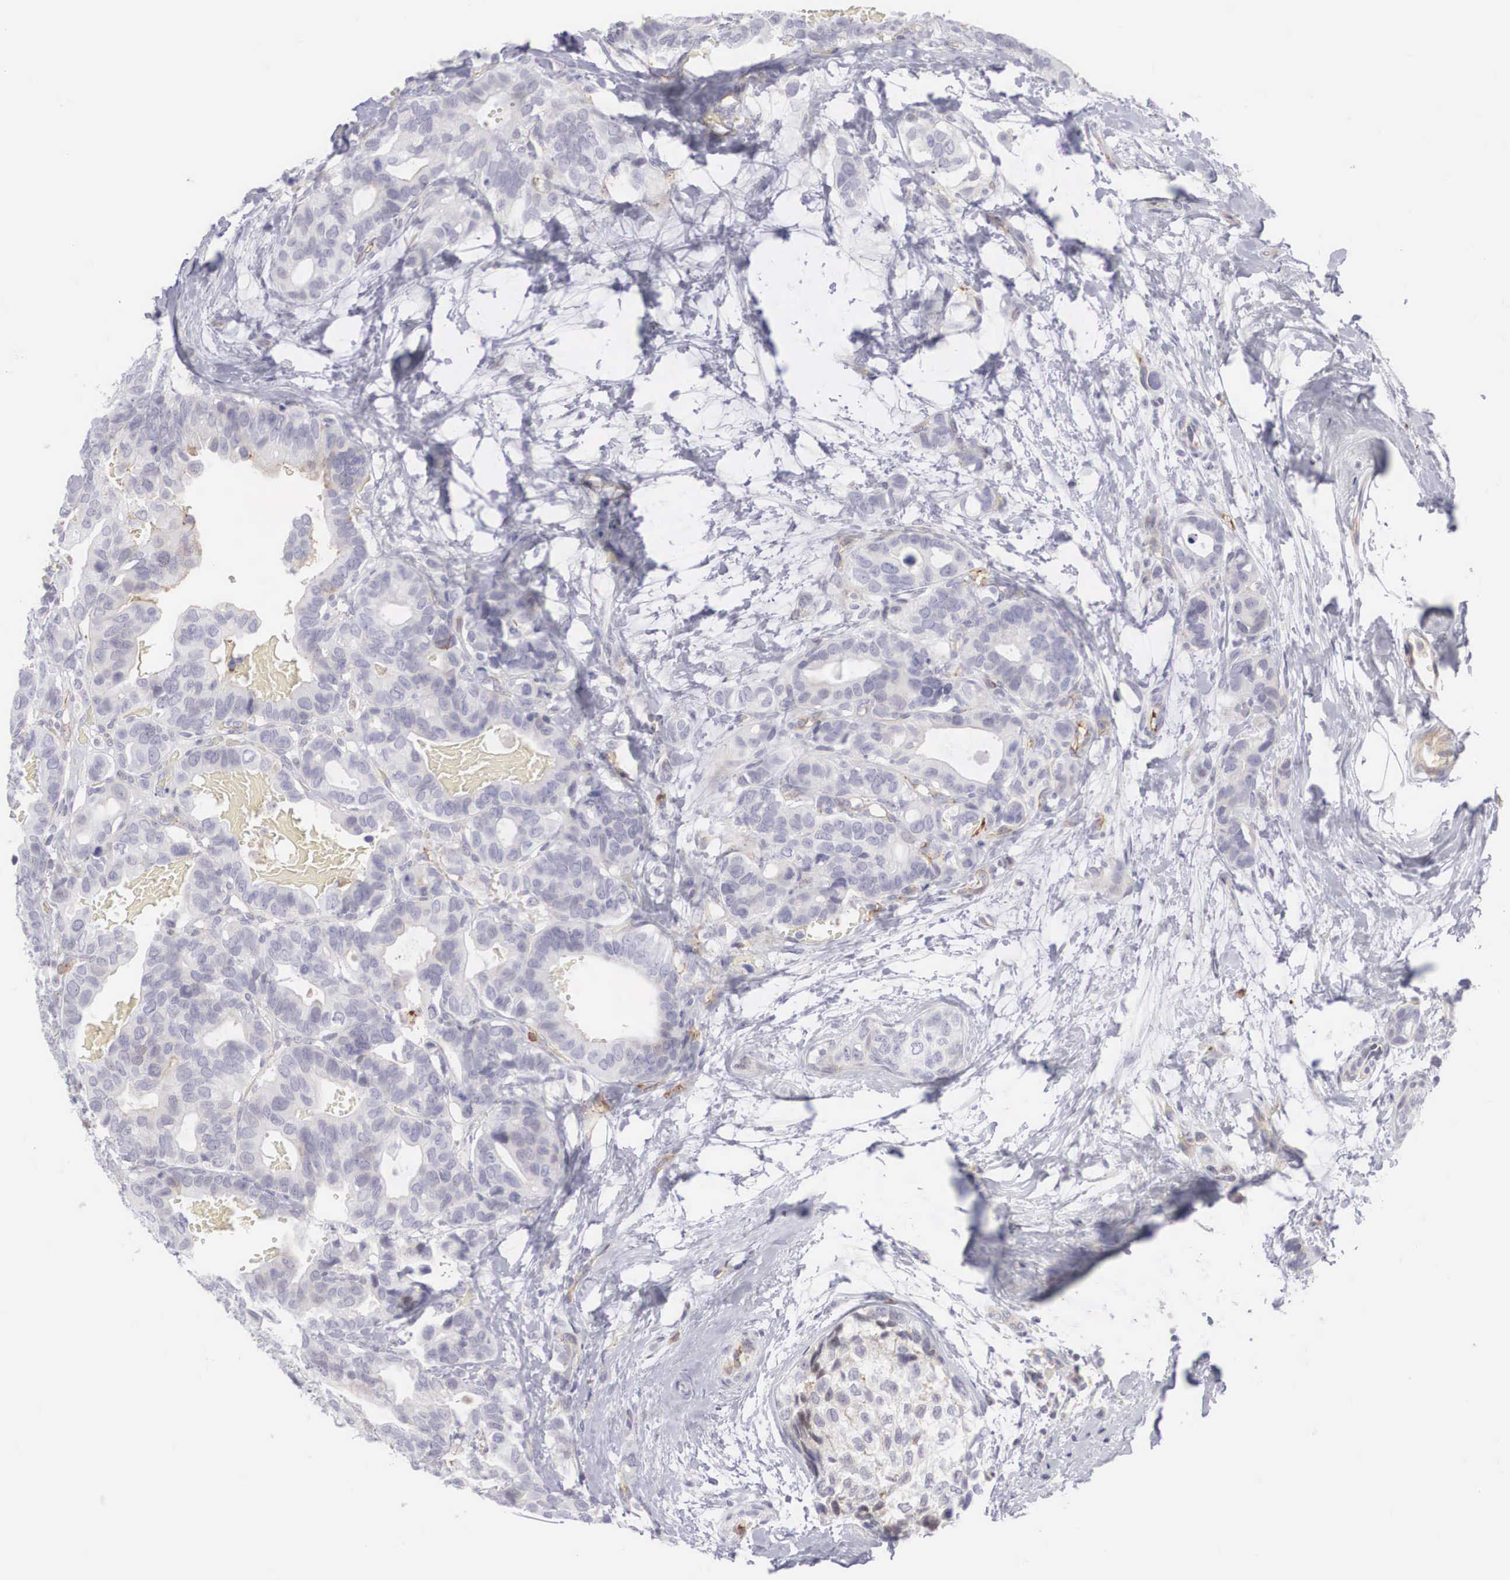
{"staining": {"intensity": "weak", "quantity": "<25%", "location": "cytoplasmic/membranous"}, "tissue": "breast cancer", "cell_type": "Tumor cells", "image_type": "cancer", "snomed": [{"axis": "morphology", "description": "Duct carcinoma"}, {"axis": "topography", "description": "Breast"}], "caption": "This micrograph is of breast cancer (invasive ductal carcinoma) stained with immunohistochemistry (IHC) to label a protein in brown with the nuclei are counter-stained blue. There is no positivity in tumor cells.", "gene": "RBPJ", "patient": {"sex": "female", "age": 69}}